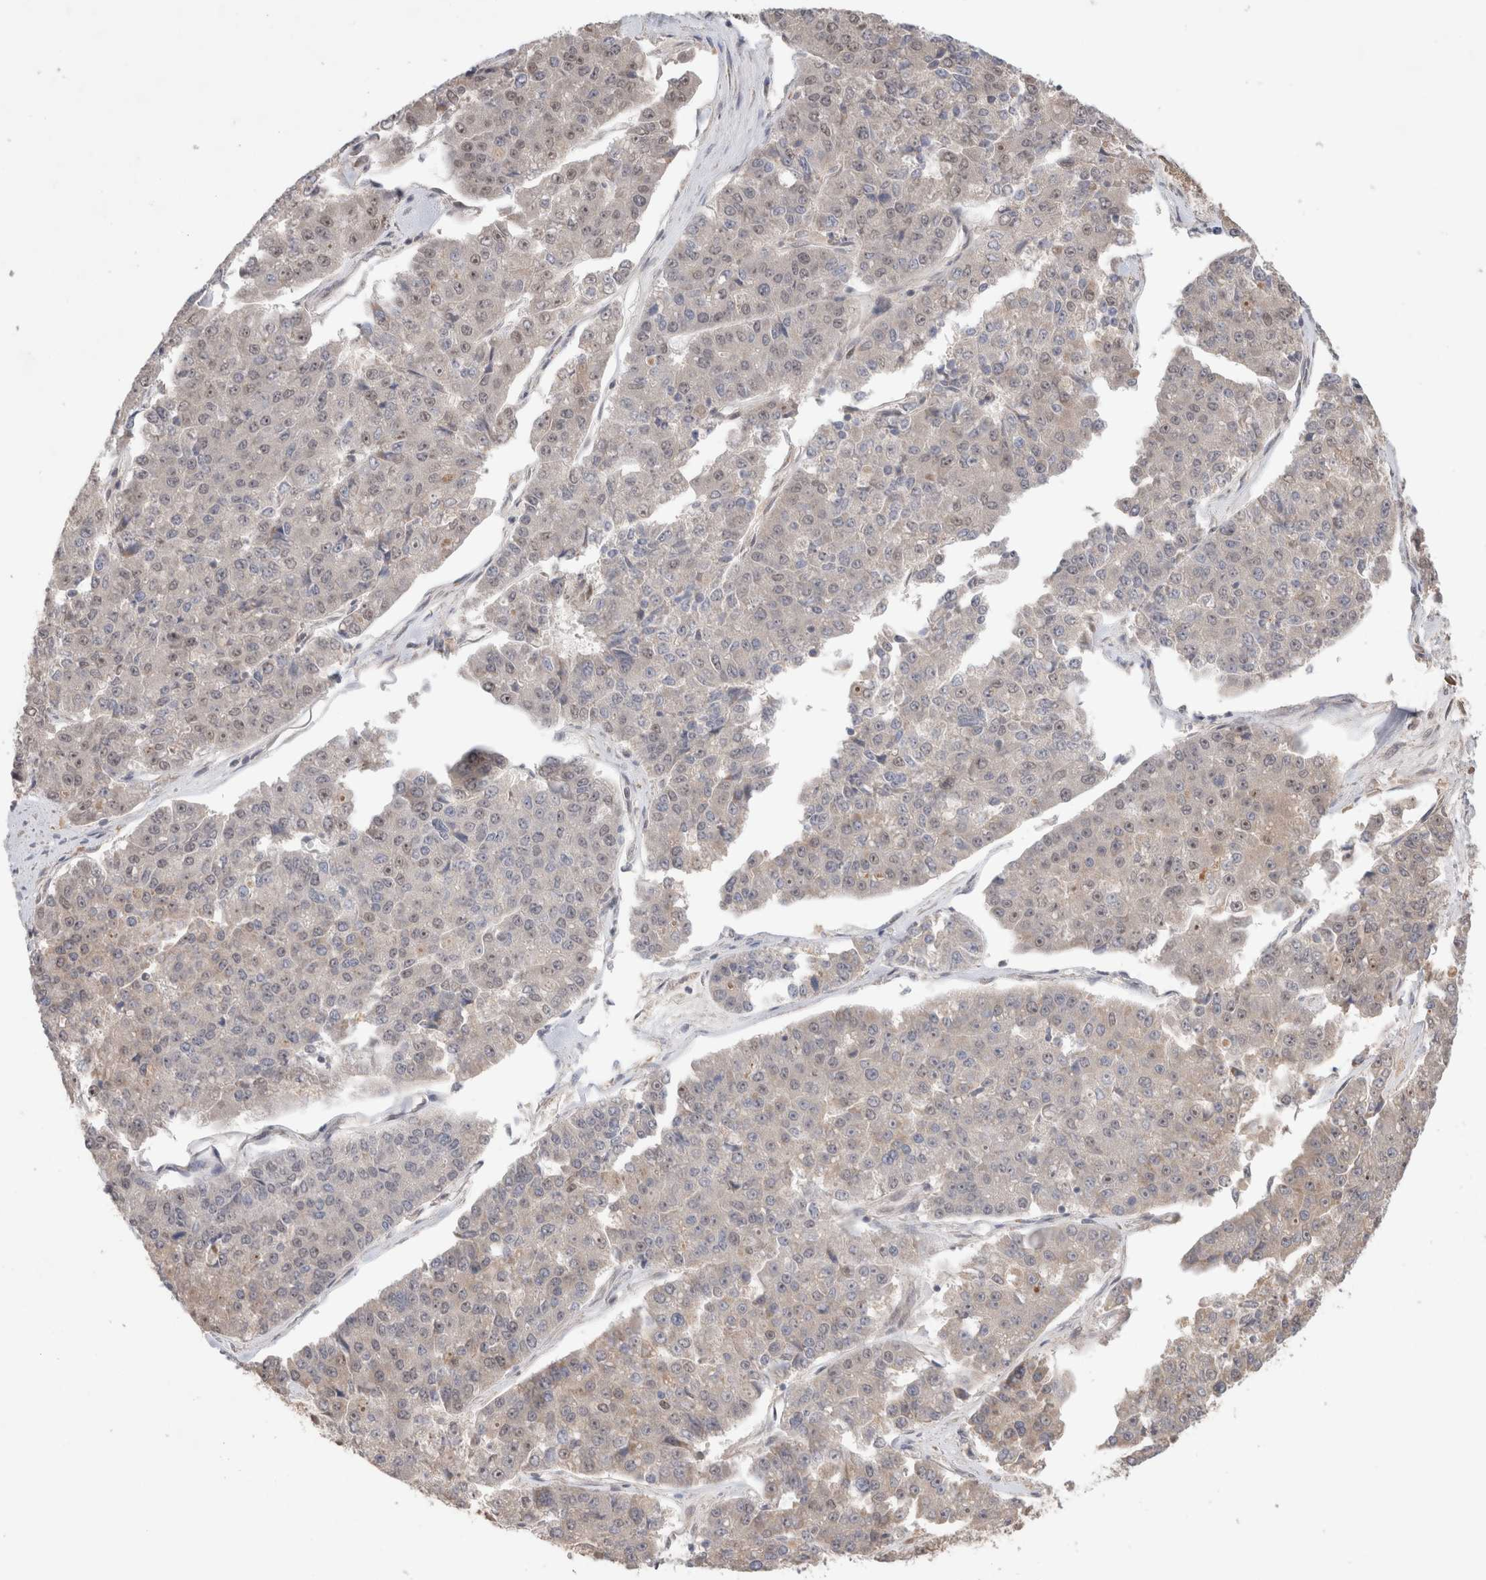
{"staining": {"intensity": "weak", "quantity": "<25%", "location": "nuclear"}, "tissue": "pancreatic cancer", "cell_type": "Tumor cells", "image_type": "cancer", "snomed": [{"axis": "morphology", "description": "Adenocarcinoma, NOS"}, {"axis": "topography", "description": "Pancreas"}], "caption": "Tumor cells are negative for protein expression in human pancreatic cancer.", "gene": "SYDE2", "patient": {"sex": "male", "age": 50}}